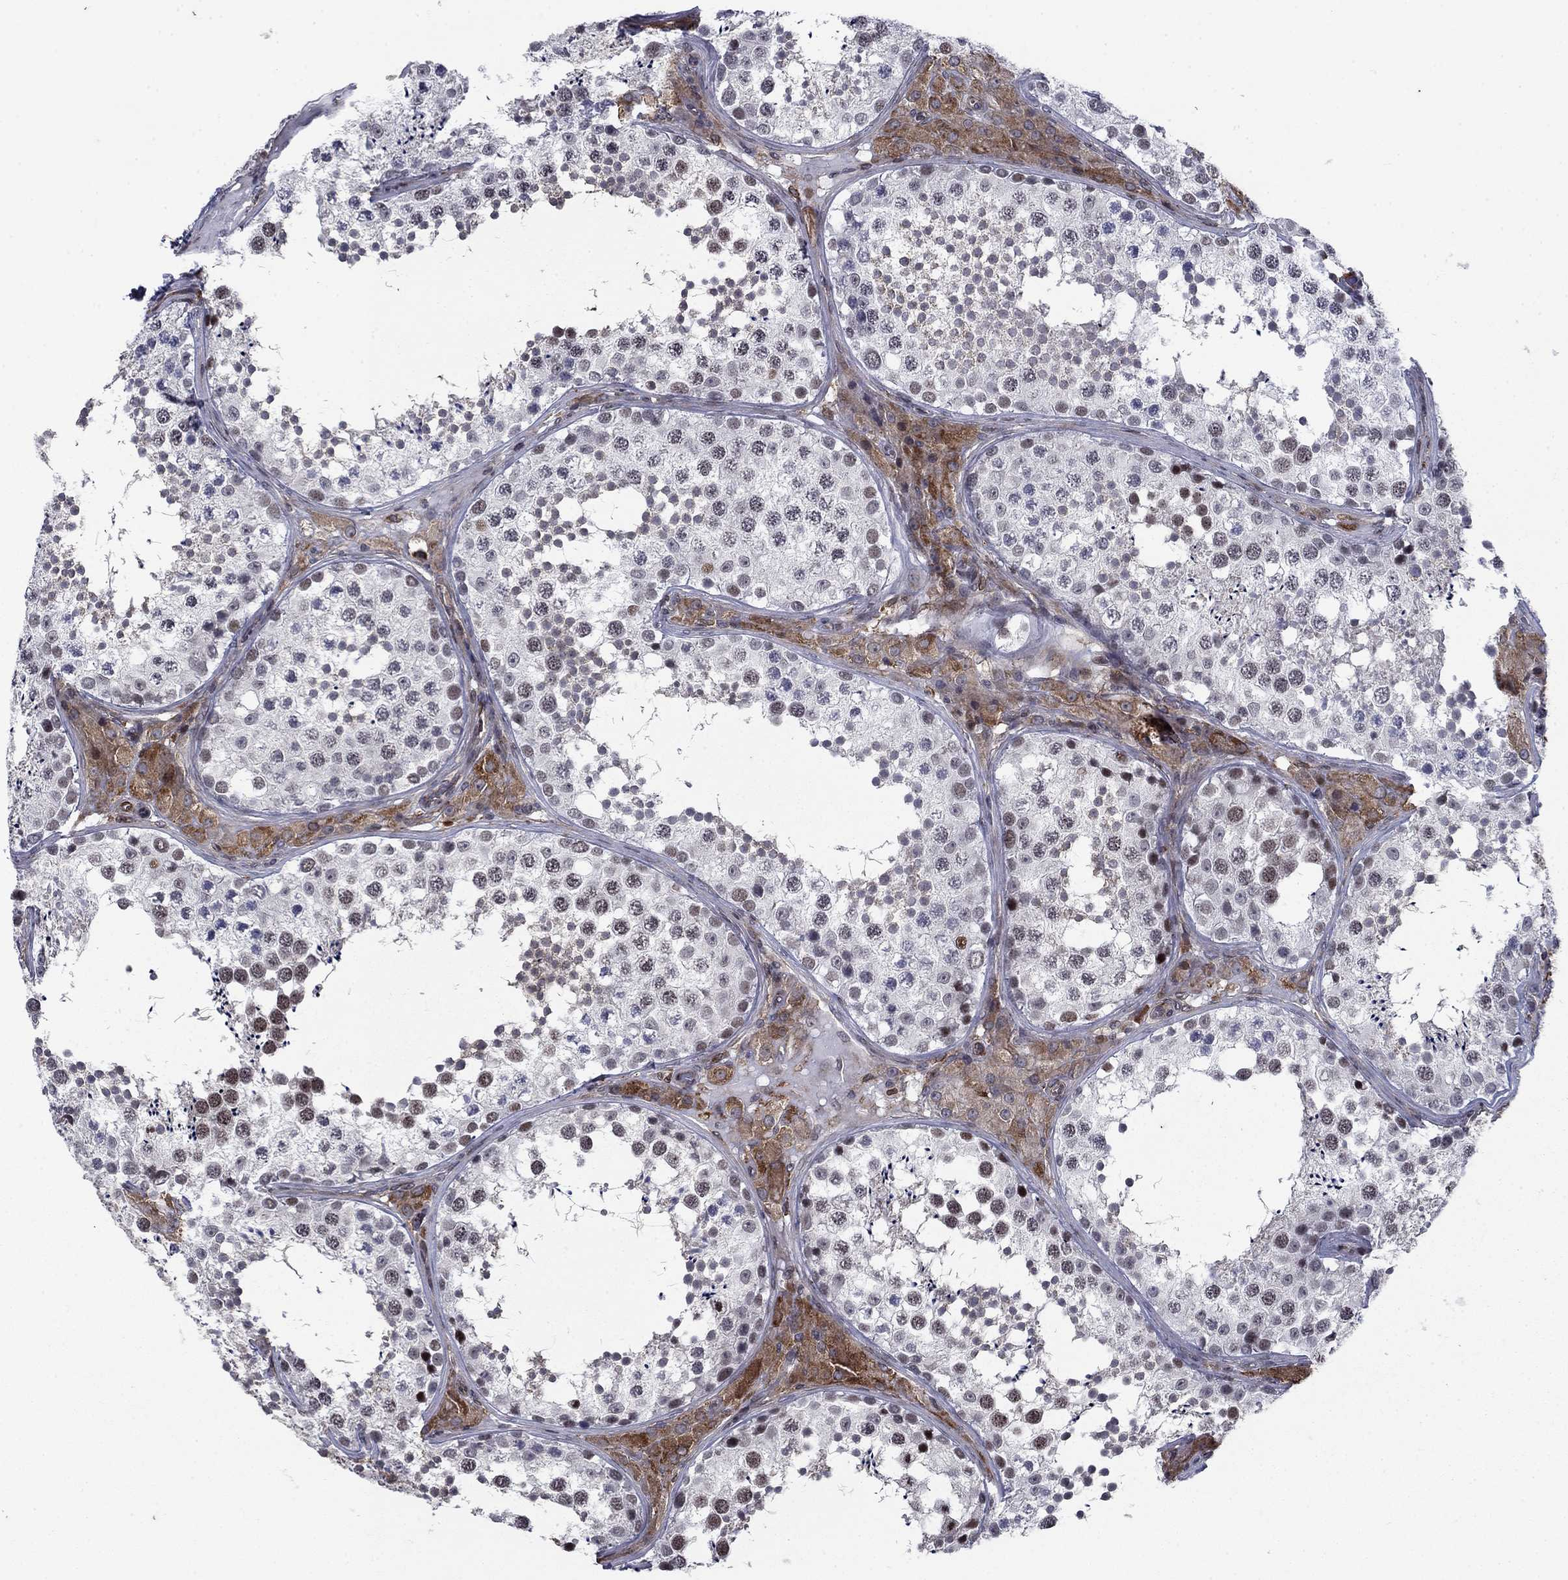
{"staining": {"intensity": "strong", "quantity": "<25%", "location": "cytoplasmic/membranous,nuclear"}, "tissue": "testis", "cell_type": "Cells in seminiferous ducts", "image_type": "normal", "snomed": [{"axis": "morphology", "description": "Normal tissue, NOS"}, {"axis": "topography", "description": "Testis"}], "caption": "Normal testis displays strong cytoplasmic/membranous,nuclear staining in about <25% of cells in seminiferous ducts The staining was performed using DAB, with brown indicating positive protein expression. Nuclei are stained blue with hematoxylin..", "gene": "DHRS7", "patient": {"sex": "male", "age": 34}}